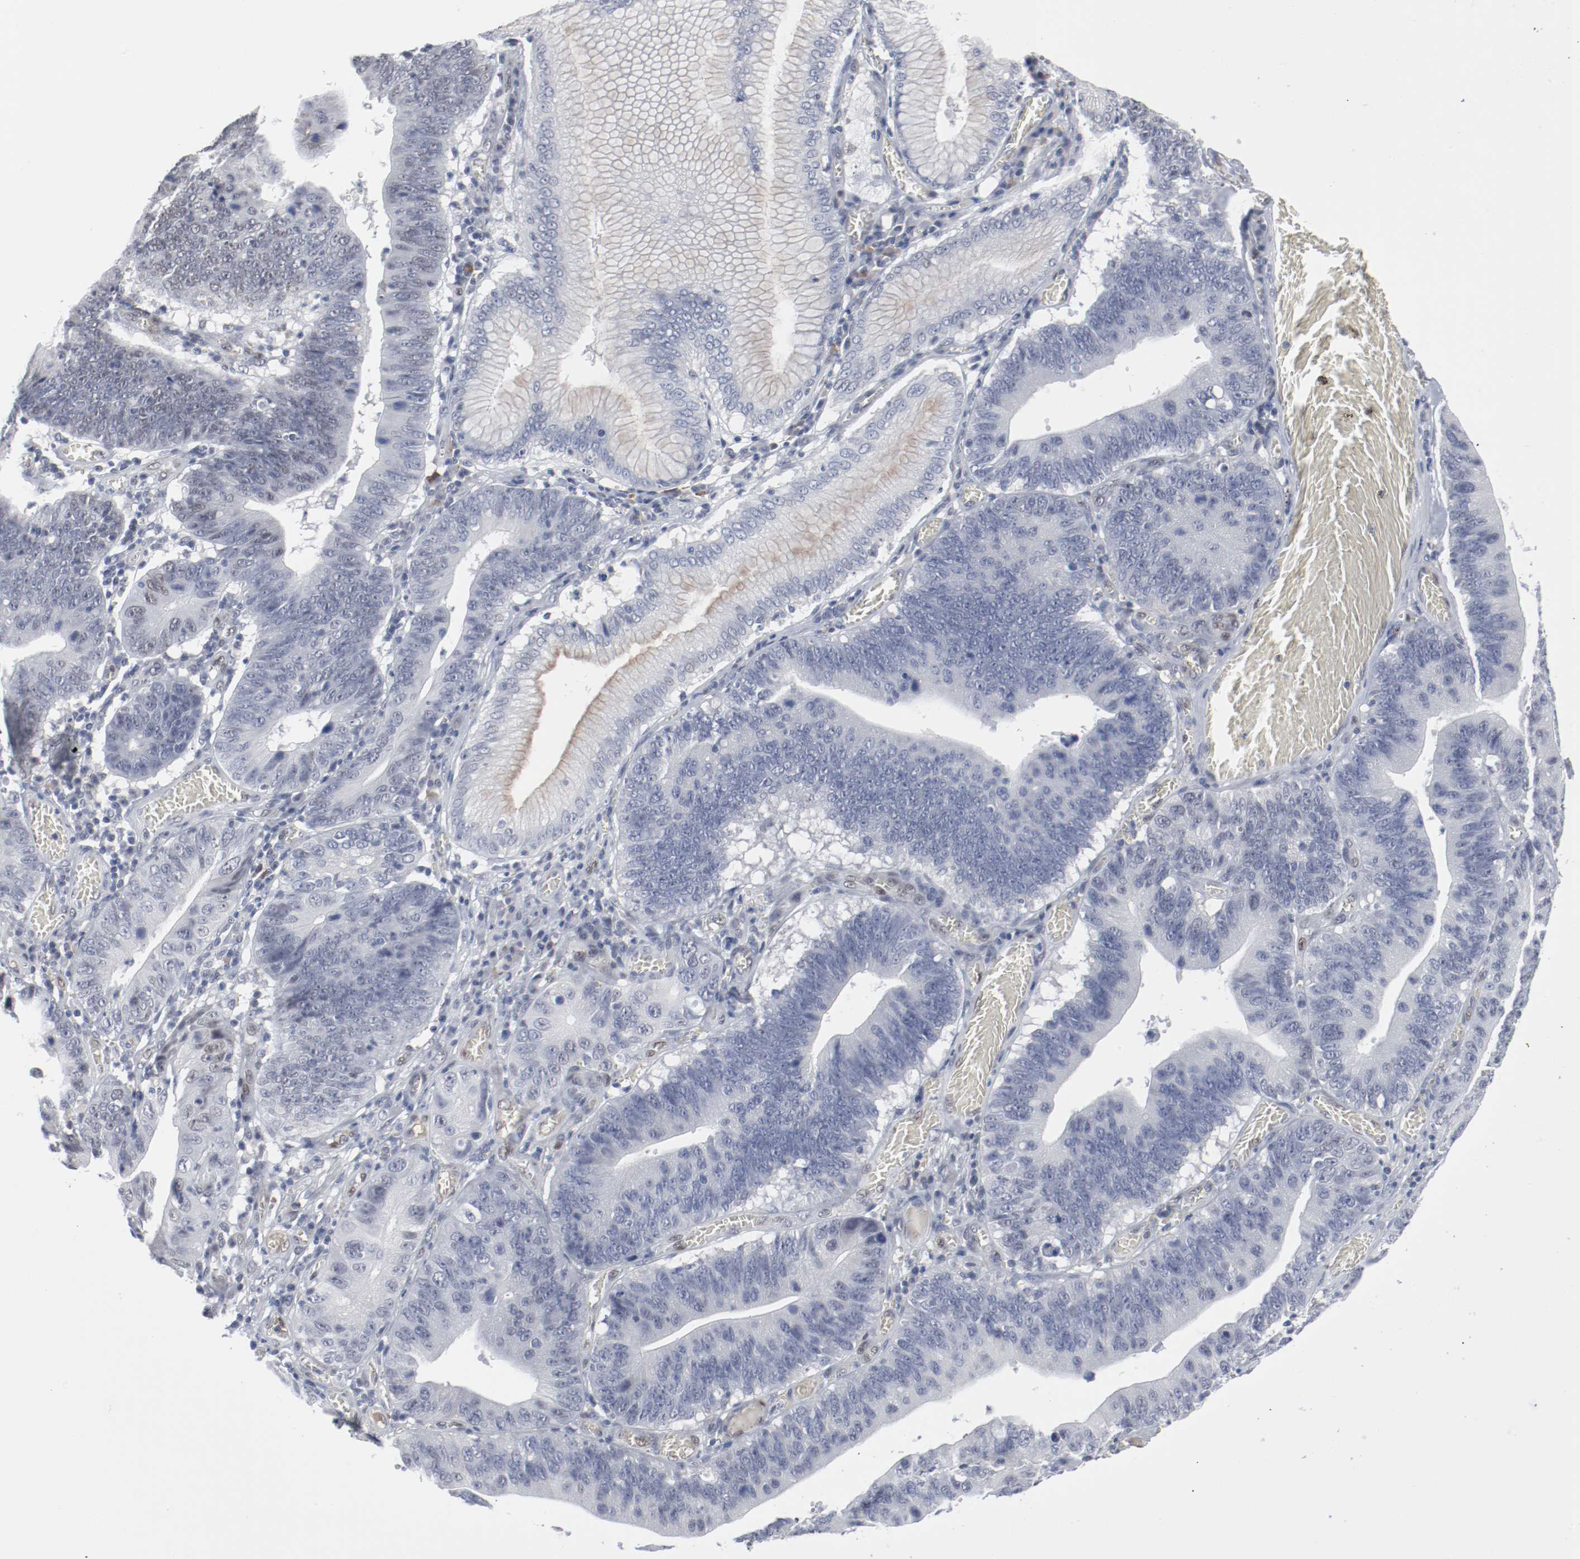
{"staining": {"intensity": "negative", "quantity": "none", "location": "none"}, "tissue": "stomach cancer", "cell_type": "Tumor cells", "image_type": "cancer", "snomed": [{"axis": "morphology", "description": "Adenocarcinoma, NOS"}, {"axis": "topography", "description": "Stomach"}, {"axis": "topography", "description": "Gastric cardia"}], "caption": "Immunohistochemistry photomicrograph of human stomach cancer (adenocarcinoma) stained for a protein (brown), which reveals no expression in tumor cells.", "gene": "ATF7", "patient": {"sex": "male", "age": 59}}